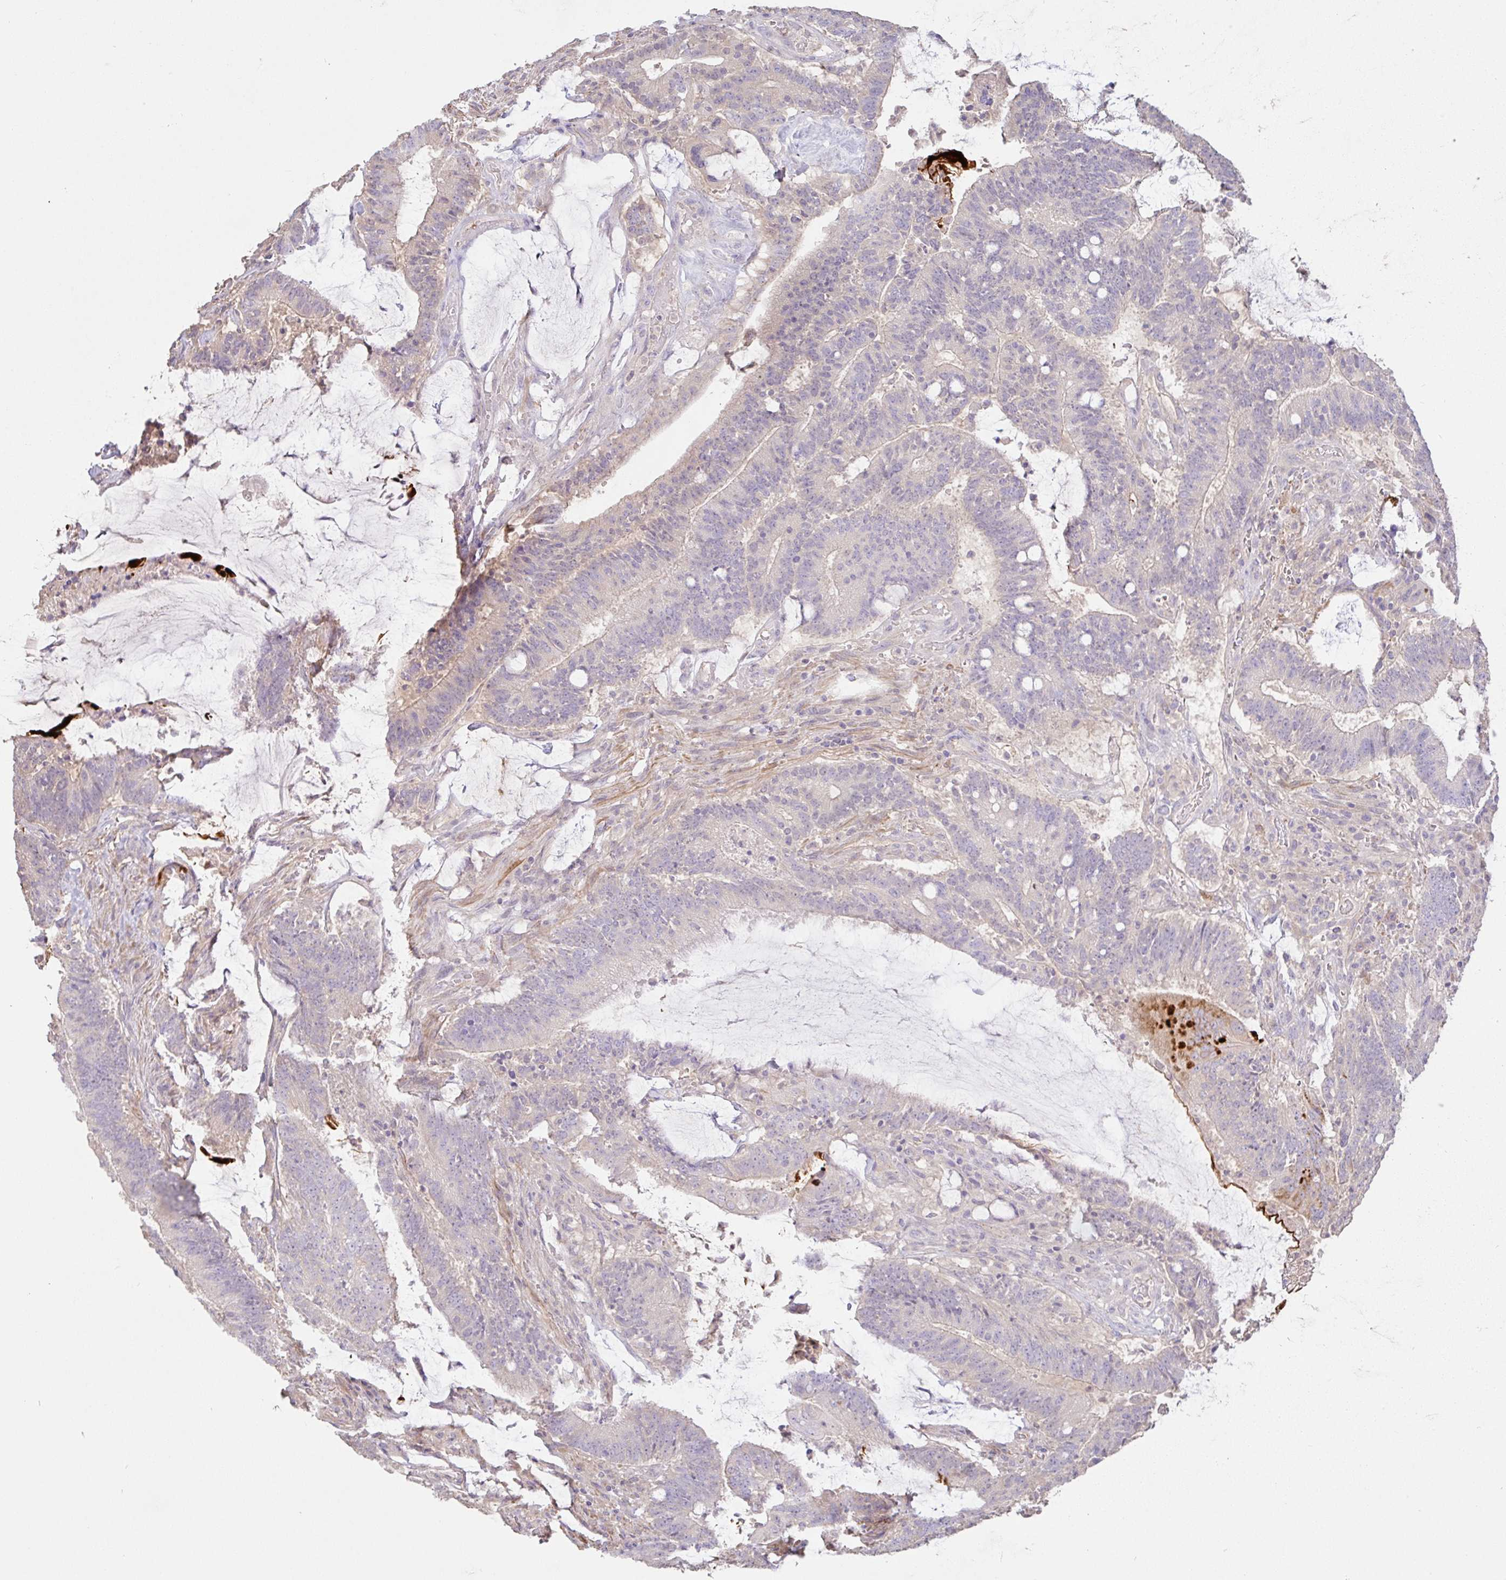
{"staining": {"intensity": "negative", "quantity": "none", "location": "none"}, "tissue": "colorectal cancer", "cell_type": "Tumor cells", "image_type": "cancer", "snomed": [{"axis": "morphology", "description": "Adenocarcinoma, NOS"}, {"axis": "topography", "description": "Colon"}], "caption": "Protein analysis of colorectal adenocarcinoma displays no significant positivity in tumor cells.", "gene": "PYGM", "patient": {"sex": "female", "age": 43}}